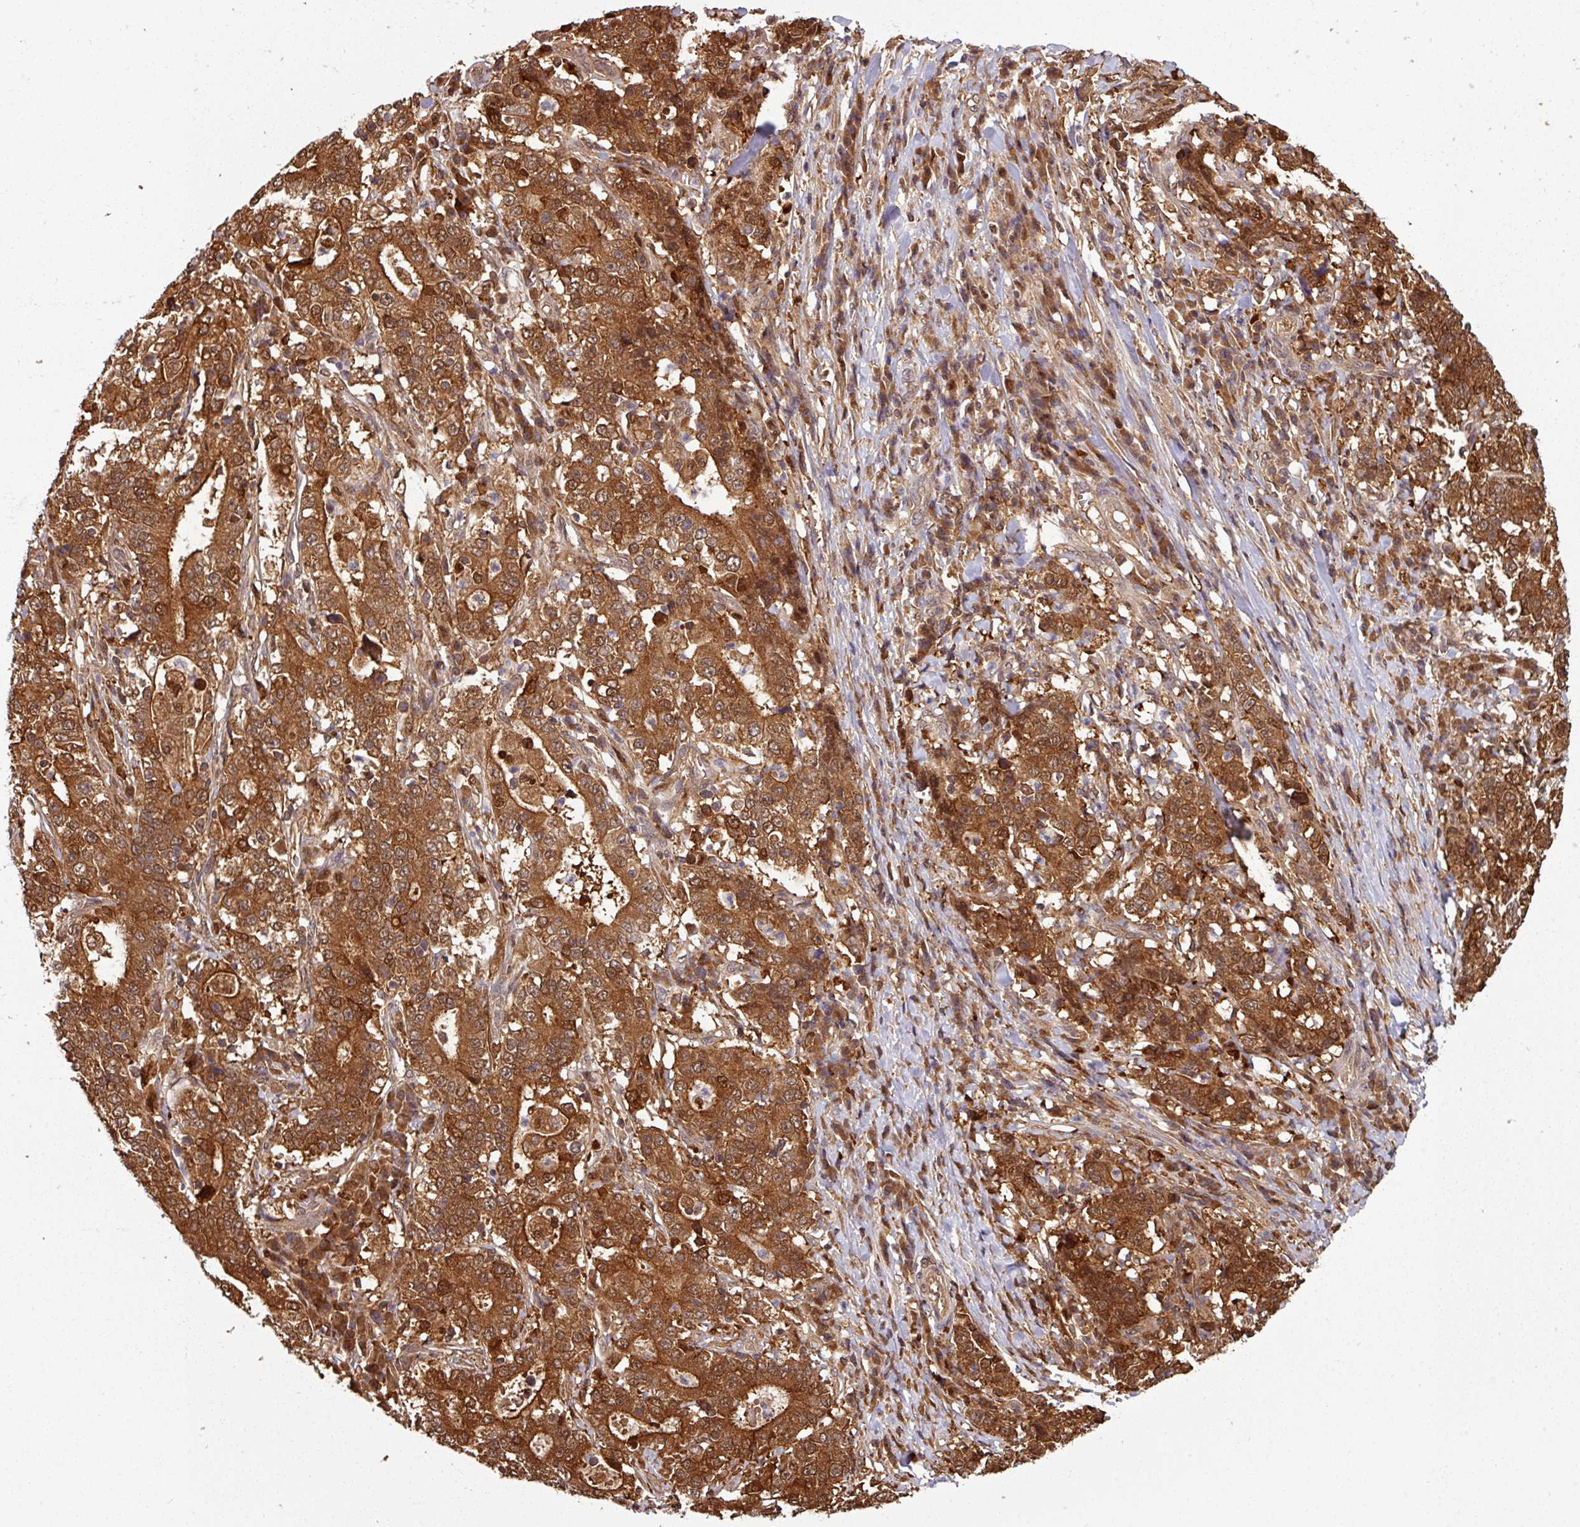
{"staining": {"intensity": "moderate", "quantity": ">75%", "location": "cytoplasmic/membranous,nuclear"}, "tissue": "stomach cancer", "cell_type": "Tumor cells", "image_type": "cancer", "snomed": [{"axis": "morphology", "description": "Normal tissue, NOS"}, {"axis": "morphology", "description": "Adenocarcinoma, NOS"}, {"axis": "topography", "description": "Stomach, upper"}, {"axis": "topography", "description": "Stomach"}], "caption": "IHC (DAB) staining of adenocarcinoma (stomach) demonstrates moderate cytoplasmic/membranous and nuclear protein expression in about >75% of tumor cells.", "gene": "KCTD11", "patient": {"sex": "male", "age": 59}}